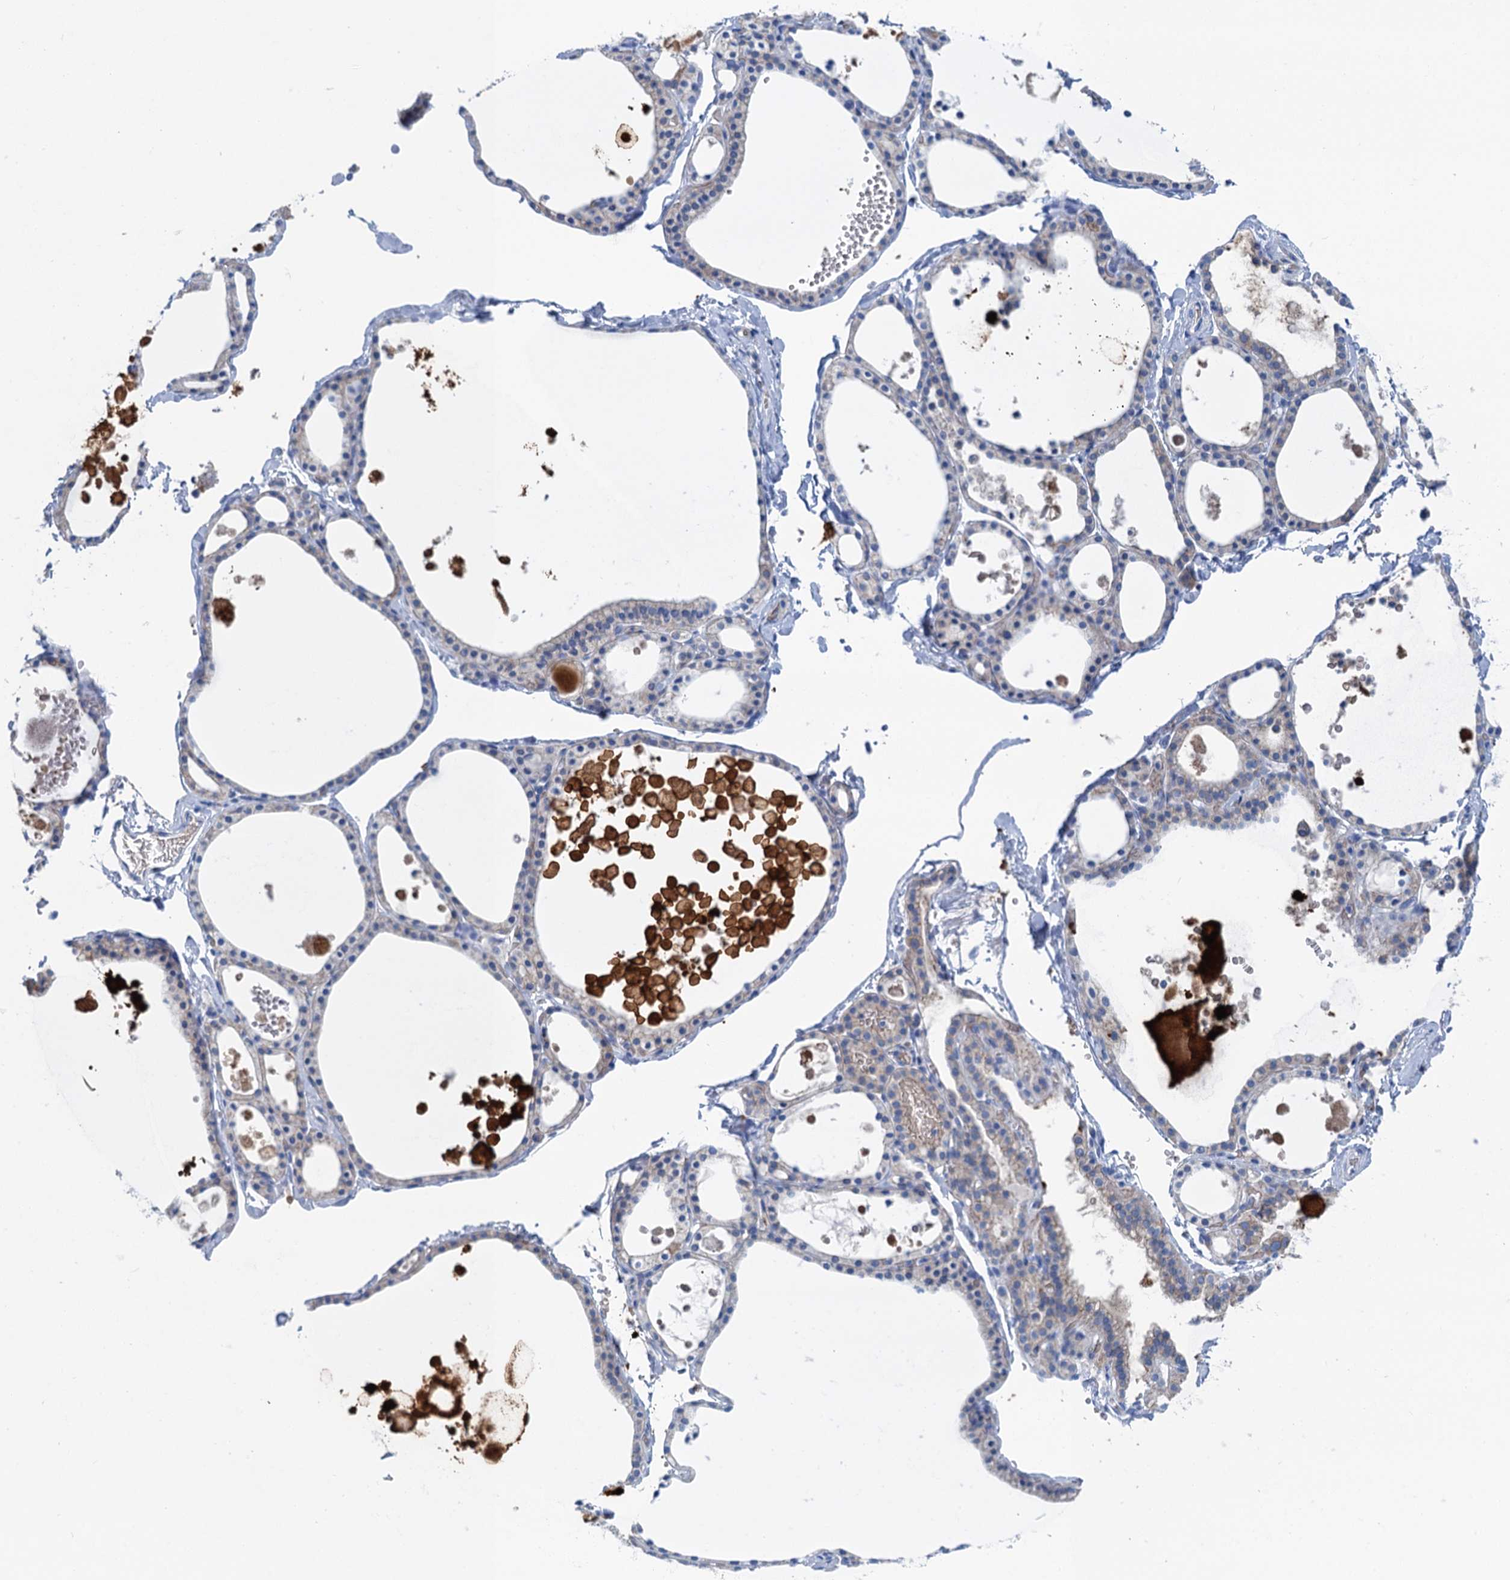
{"staining": {"intensity": "weak", "quantity": "25%-75%", "location": "cytoplasmic/membranous"}, "tissue": "thyroid gland", "cell_type": "Glandular cells", "image_type": "normal", "snomed": [{"axis": "morphology", "description": "Normal tissue, NOS"}, {"axis": "topography", "description": "Thyroid gland"}], "caption": "Immunohistochemical staining of normal human thyroid gland exhibits weak cytoplasmic/membranous protein staining in approximately 25%-75% of glandular cells.", "gene": "MYADML2", "patient": {"sex": "male", "age": 56}}